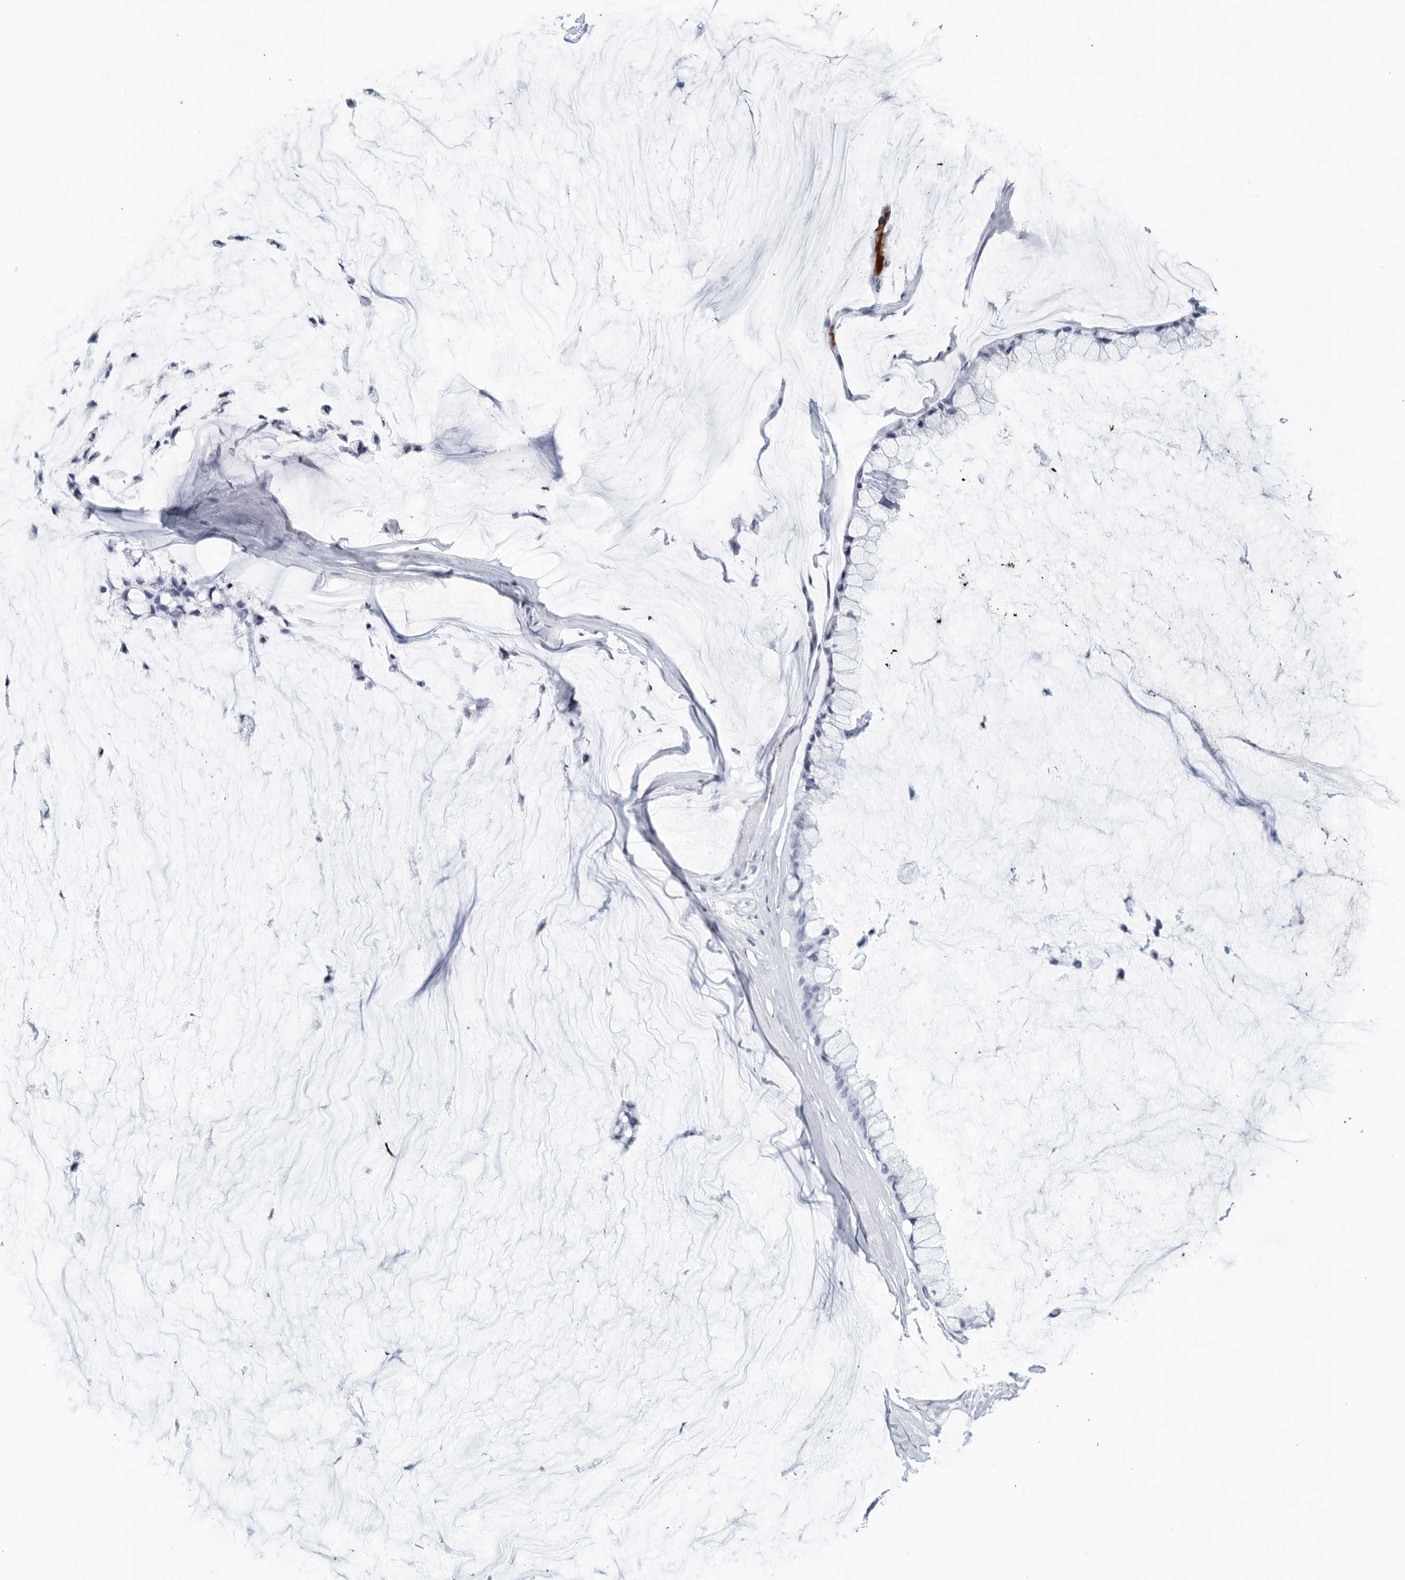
{"staining": {"intensity": "negative", "quantity": "none", "location": "none"}, "tissue": "ovarian cancer", "cell_type": "Tumor cells", "image_type": "cancer", "snomed": [{"axis": "morphology", "description": "Cystadenocarcinoma, mucinous, NOS"}, {"axis": "topography", "description": "Ovary"}], "caption": "IHC histopathology image of neoplastic tissue: human ovarian cancer stained with DAB (3,3'-diaminobenzidine) exhibits no significant protein staining in tumor cells. Brightfield microscopy of immunohistochemistry (IHC) stained with DAB (brown) and hematoxylin (blue), captured at high magnification.", "gene": "FGG", "patient": {"sex": "female", "age": 39}}